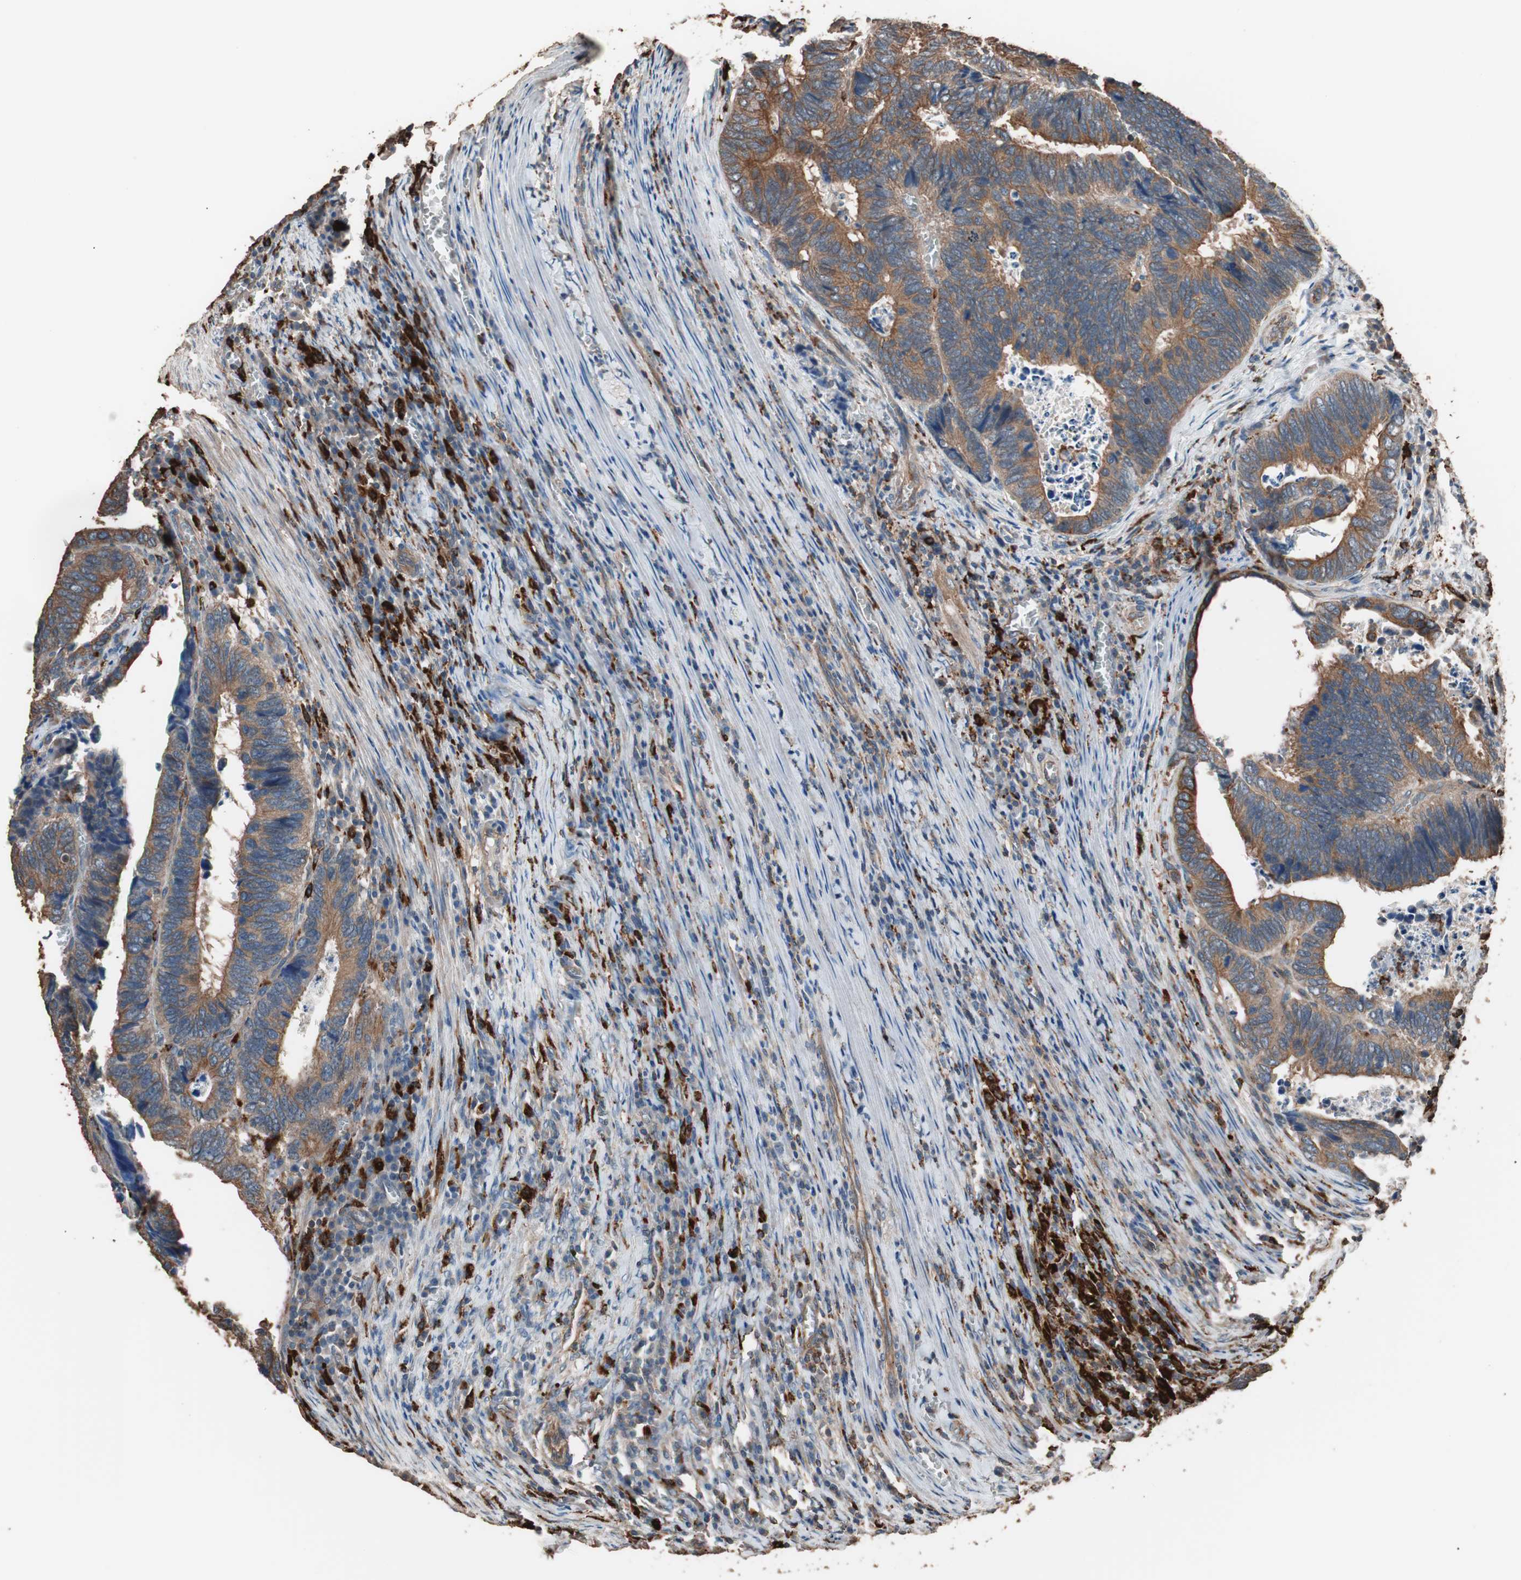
{"staining": {"intensity": "moderate", "quantity": ">75%", "location": "cytoplasmic/membranous"}, "tissue": "colorectal cancer", "cell_type": "Tumor cells", "image_type": "cancer", "snomed": [{"axis": "morphology", "description": "Adenocarcinoma, NOS"}, {"axis": "topography", "description": "Colon"}], "caption": "A micrograph of human colorectal cancer stained for a protein demonstrates moderate cytoplasmic/membranous brown staining in tumor cells.", "gene": "CCT3", "patient": {"sex": "male", "age": 72}}